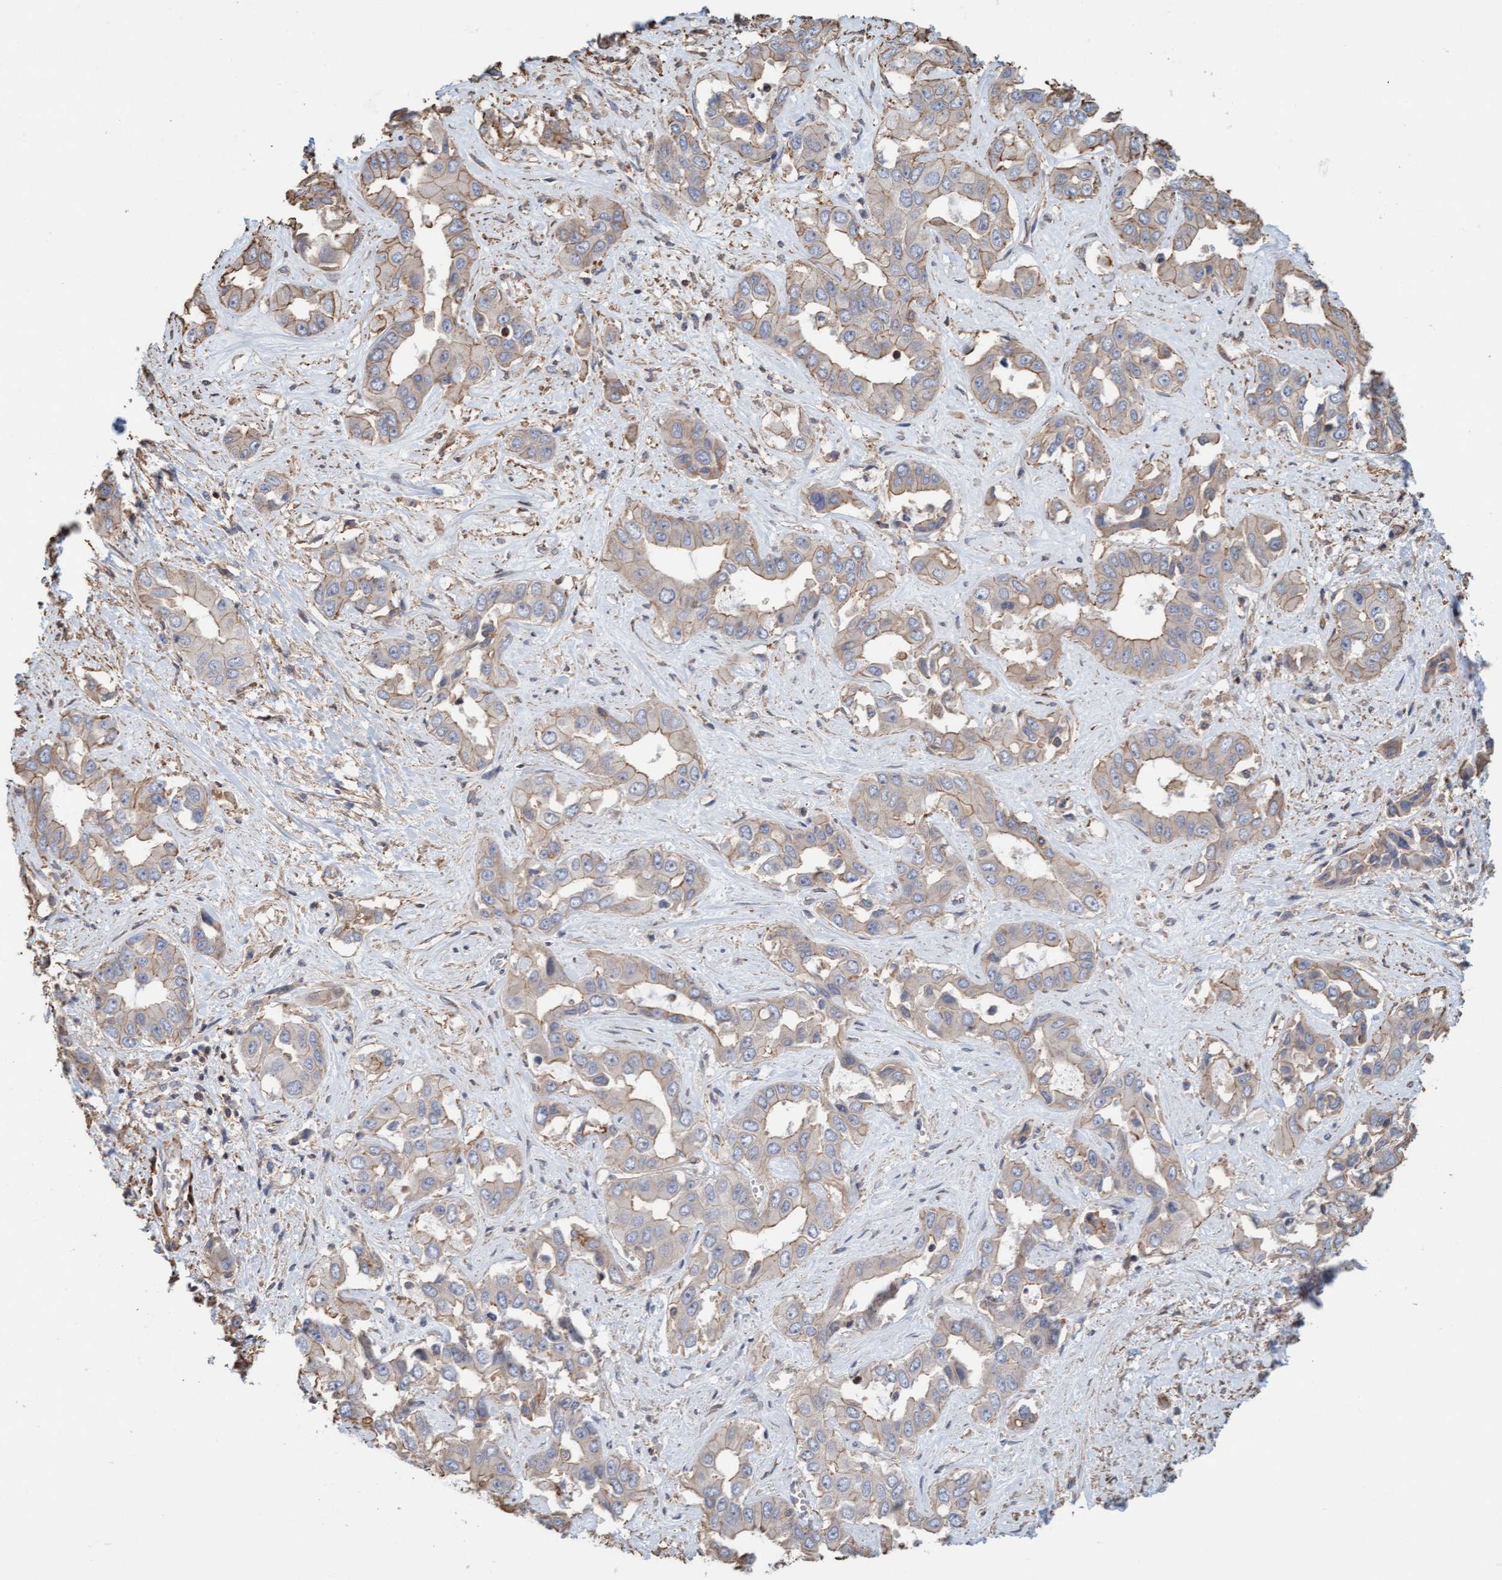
{"staining": {"intensity": "weak", "quantity": "<25%", "location": "cytoplasmic/membranous"}, "tissue": "liver cancer", "cell_type": "Tumor cells", "image_type": "cancer", "snomed": [{"axis": "morphology", "description": "Cholangiocarcinoma"}, {"axis": "topography", "description": "Liver"}], "caption": "Immunohistochemical staining of liver cancer reveals no significant staining in tumor cells. (DAB immunohistochemistry (IHC) visualized using brightfield microscopy, high magnification).", "gene": "FXR2", "patient": {"sex": "female", "age": 52}}